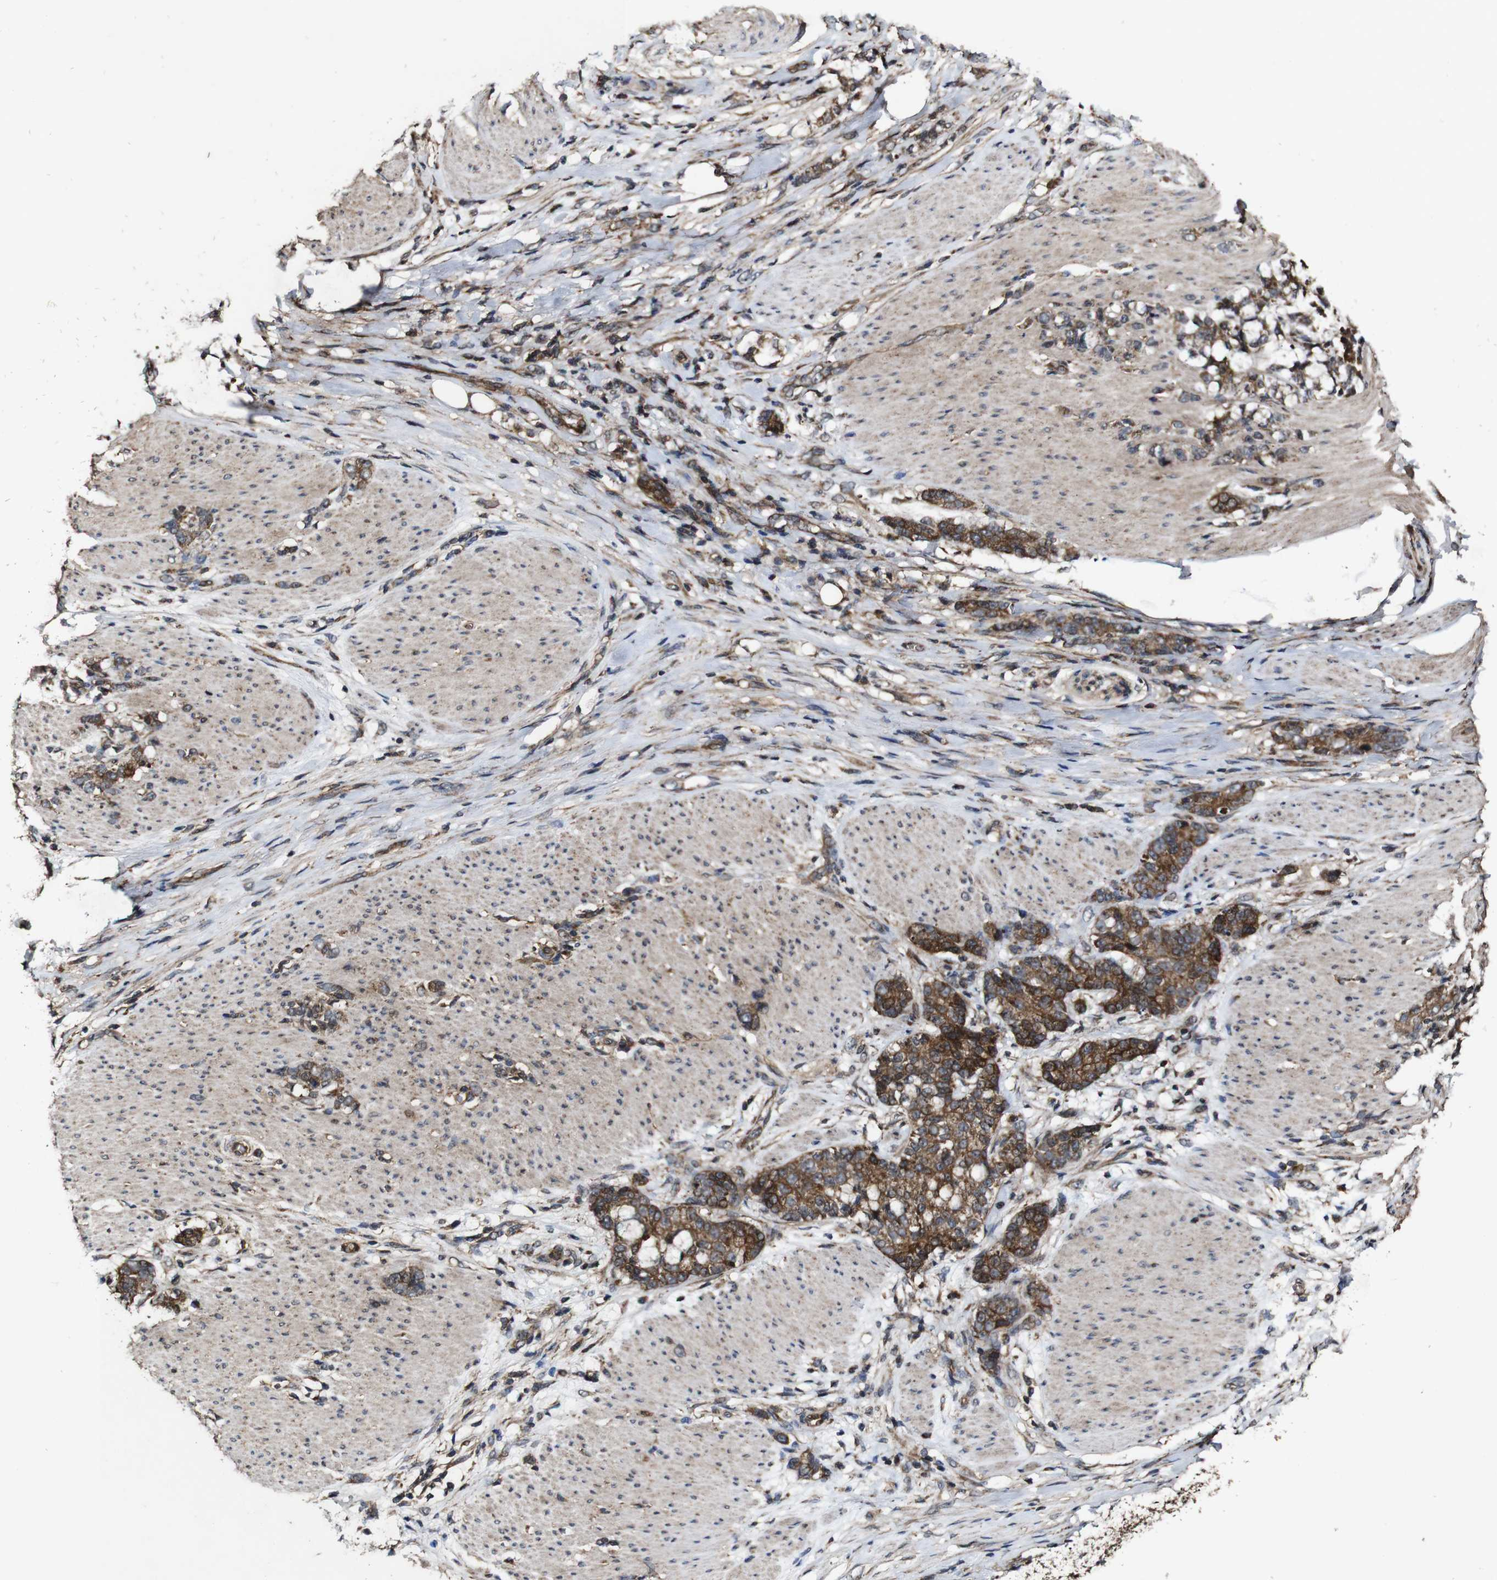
{"staining": {"intensity": "strong", "quantity": ">75%", "location": "cytoplasmic/membranous"}, "tissue": "stomach cancer", "cell_type": "Tumor cells", "image_type": "cancer", "snomed": [{"axis": "morphology", "description": "Adenocarcinoma, NOS"}, {"axis": "topography", "description": "Stomach, lower"}], "caption": "Immunohistochemistry staining of stomach cancer, which reveals high levels of strong cytoplasmic/membranous expression in approximately >75% of tumor cells indicating strong cytoplasmic/membranous protein expression. The staining was performed using DAB (3,3'-diaminobenzidine) (brown) for protein detection and nuclei were counterstained in hematoxylin (blue).", "gene": "BTN3A3", "patient": {"sex": "male", "age": 88}}